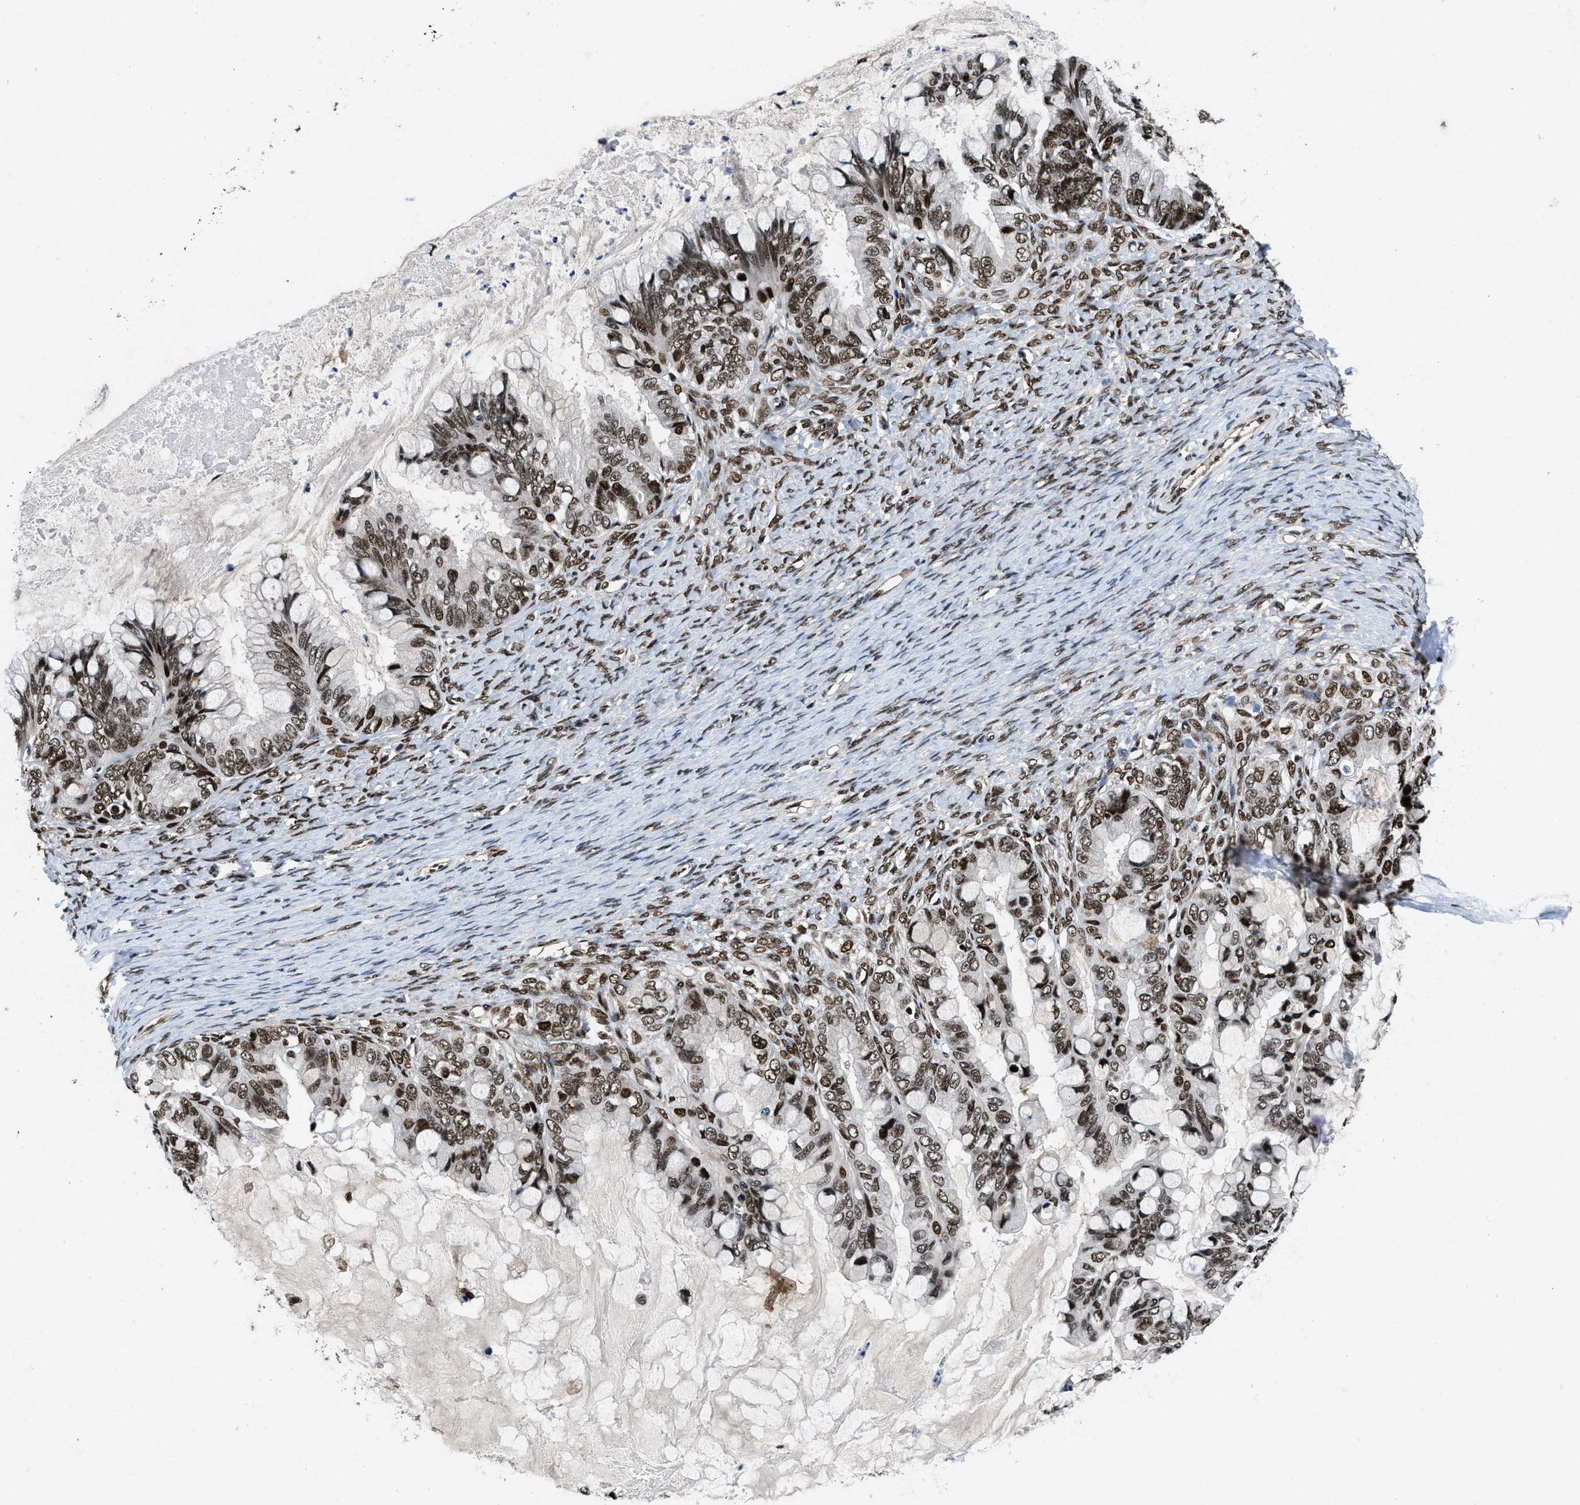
{"staining": {"intensity": "strong", "quantity": ">75%", "location": "nuclear"}, "tissue": "ovarian cancer", "cell_type": "Tumor cells", "image_type": "cancer", "snomed": [{"axis": "morphology", "description": "Cystadenocarcinoma, mucinous, NOS"}, {"axis": "topography", "description": "Ovary"}], "caption": "Human ovarian mucinous cystadenocarcinoma stained for a protein (brown) reveals strong nuclear positive staining in about >75% of tumor cells.", "gene": "SAFB", "patient": {"sex": "female", "age": 80}}